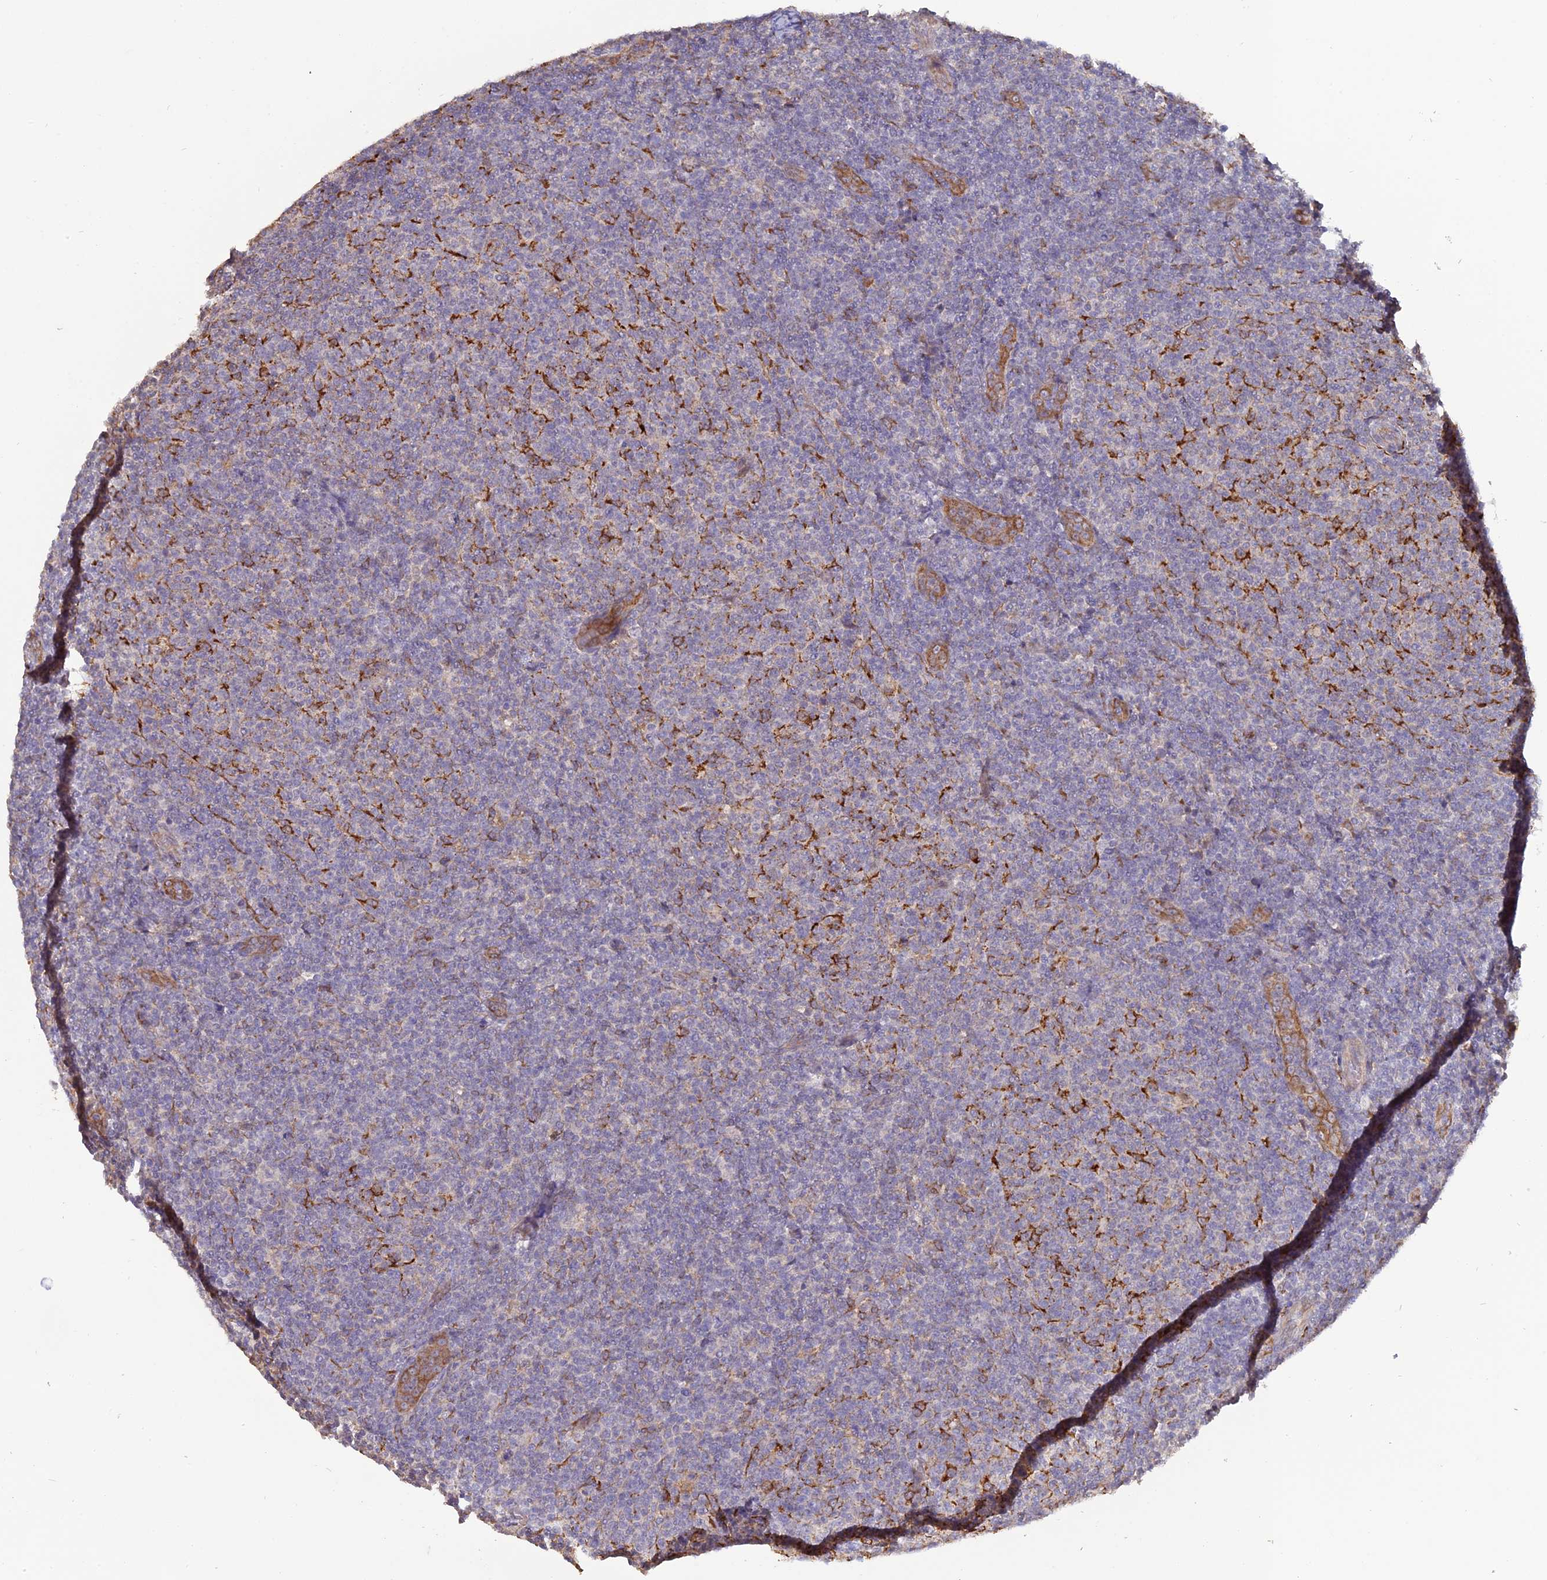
{"staining": {"intensity": "moderate", "quantity": "<25%", "location": "cytoplasmic/membranous"}, "tissue": "lymphoma", "cell_type": "Tumor cells", "image_type": "cancer", "snomed": [{"axis": "morphology", "description": "Malignant lymphoma, non-Hodgkin's type, Low grade"}, {"axis": "topography", "description": "Lymph node"}], "caption": "Immunohistochemistry of malignant lymphoma, non-Hodgkin's type (low-grade) displays low levels of moderate cytoplasmic/membranous positivity in approximately <25% of tumor cells. (brown staining indicates protein expression, while blue staining denotes nuclei).", "gene": "PPIC", "patient": {"sex": "male", "age": 66}}